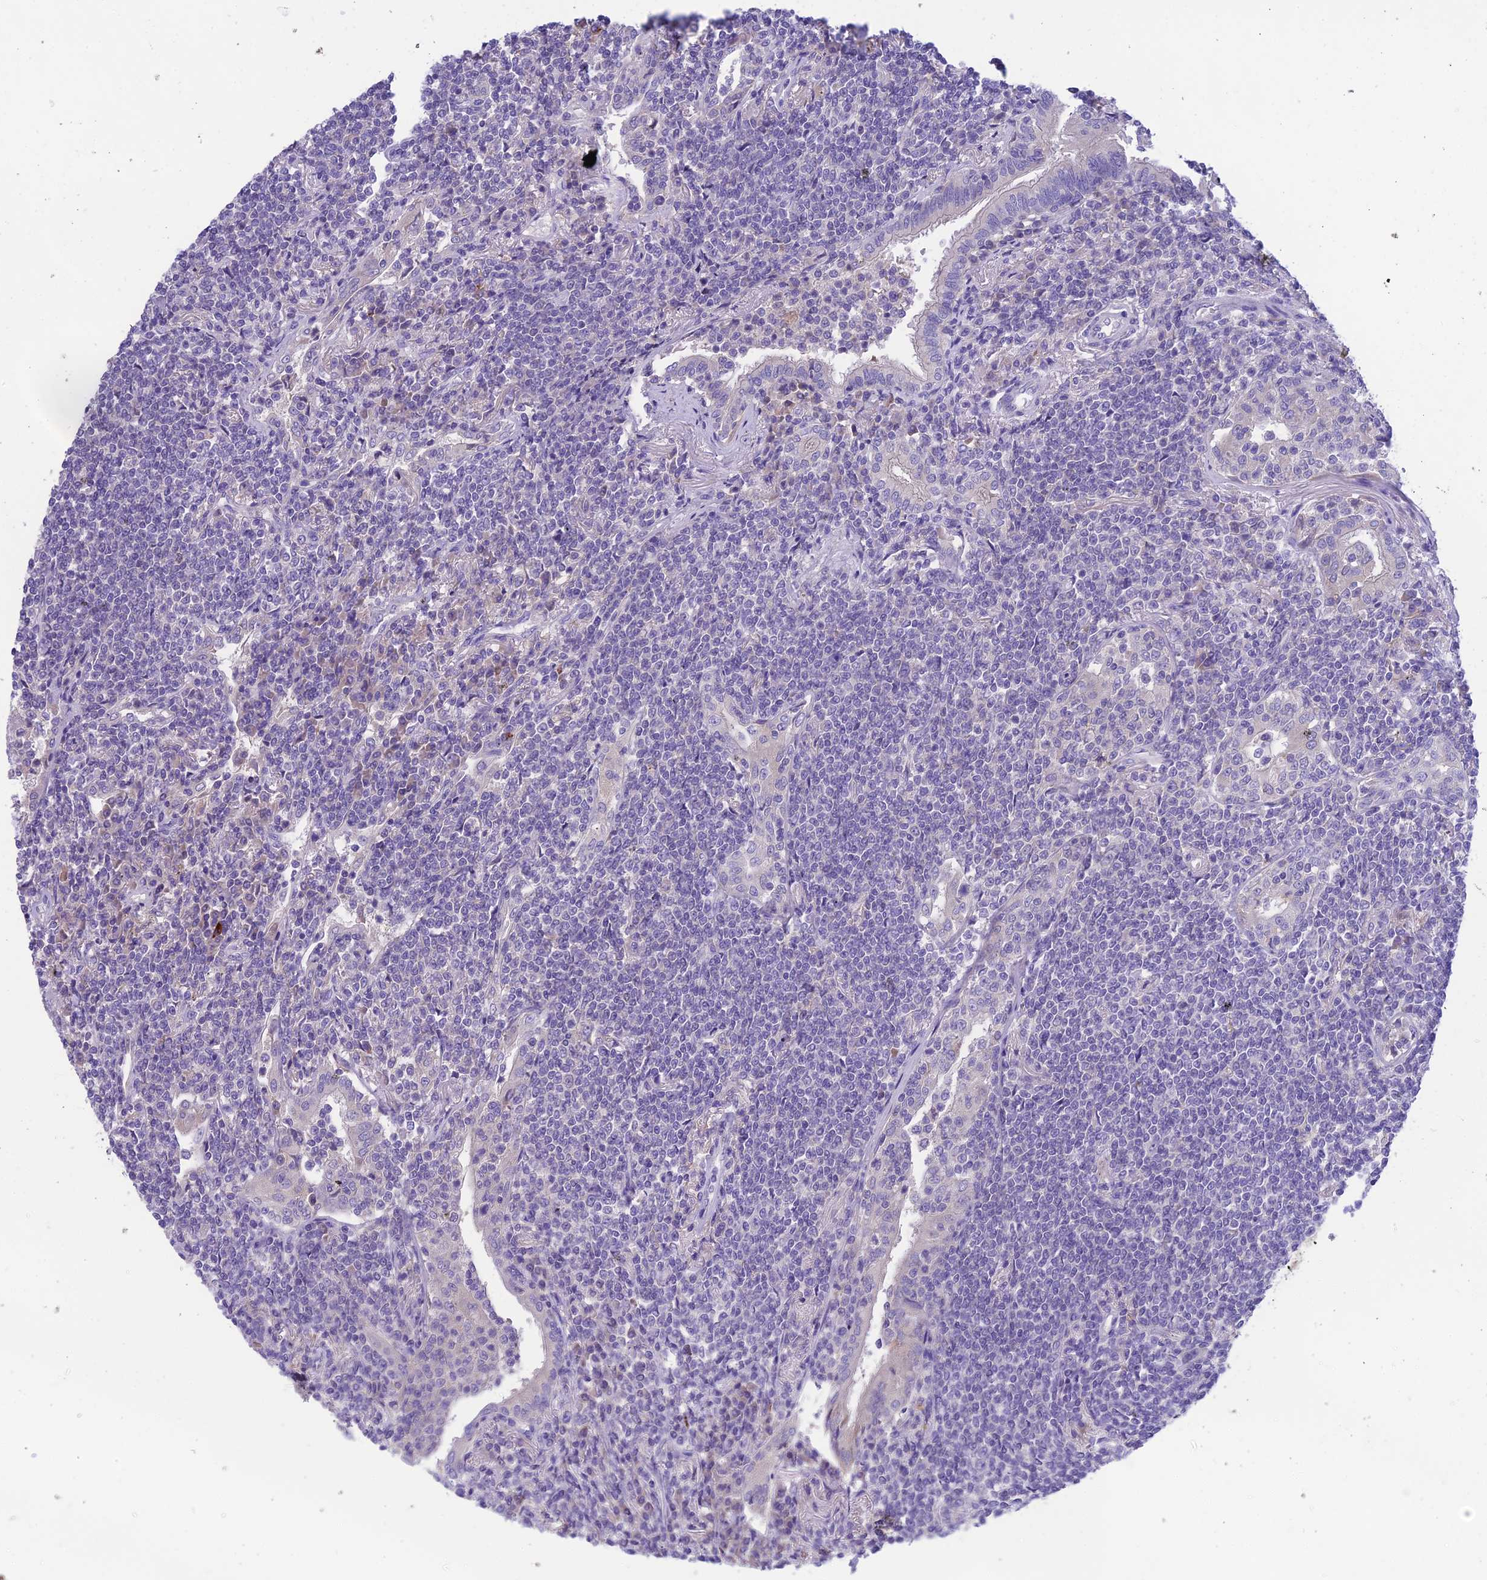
{"staining": {"intensity": "negative", "quantity": "none", "location": "none"}, "tissue": "lymphoma", "cell_type": "Tumor cells", "image_type": "cancer", "snomed": [{"axis": "morphology", "description": "Malignant lymphoma, non-Hodgkin's type, Low grade"}, {"axis": "topography", "description": "Lung"}], "caption": "A high-resolution histopathology image shows IHC staining of malignant lymphoma, non-Hodgkin's type (low-grade), which reveals no significant expression in tumor cells.", "gene": "KIAA0408", "patient": {"sex": "female", "age": 71}}